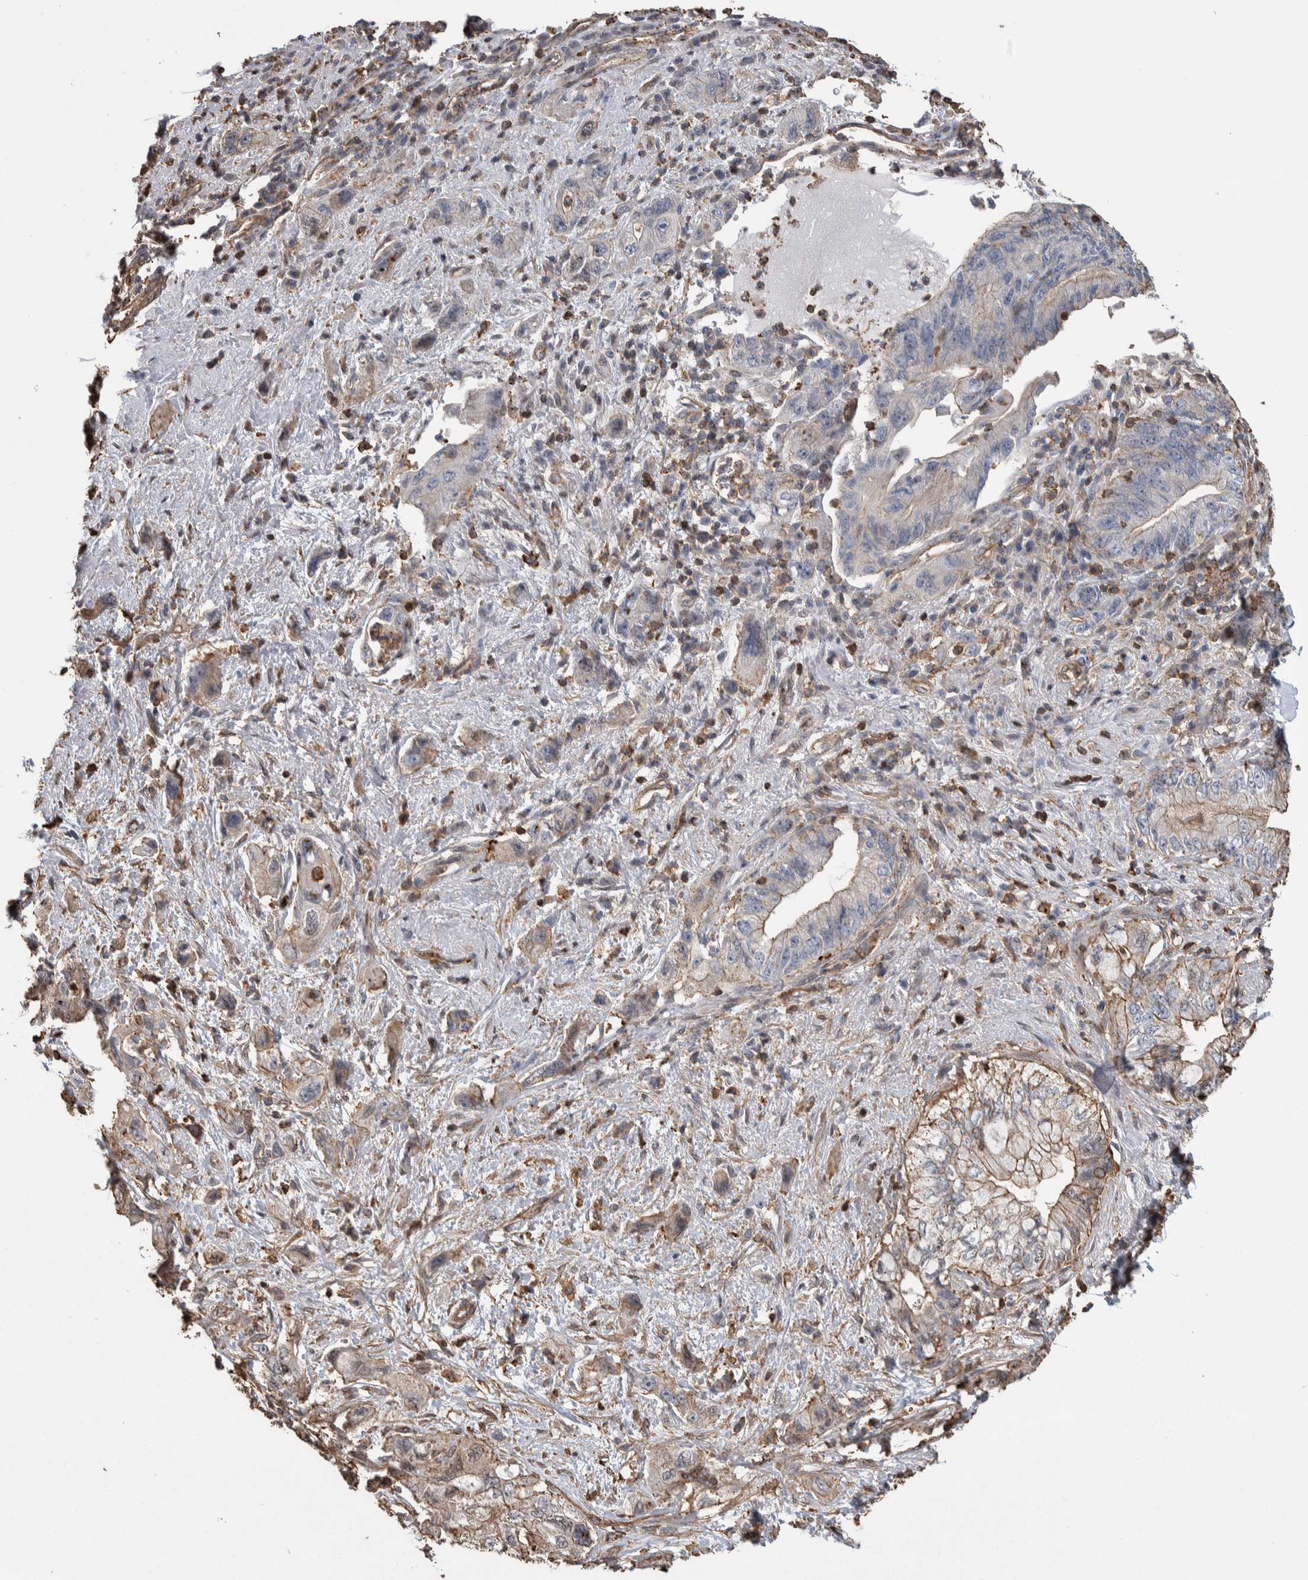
{"staining": {"intensity": "weak", "quantity": "25%-75%", "location": "cytoplasmic/membranous"}, "tissue": "pancreatic cancer", "cell_type": "Tumor cells", "image_type": "cancer", "snomed": [{"axis": "morphology", "description": "Adenocarcinoma, NOS"}, {"axis": "topography", "description": "Pancreas"}], "caption": "The image demonstrates a brown stain indicating the presence of a protein in the cytoplasmic/membranous of tumor cells in pancreatic adenocarcinoma.", "gene": "ENPP2", "patient": {"sex": "female", "age": 73}}